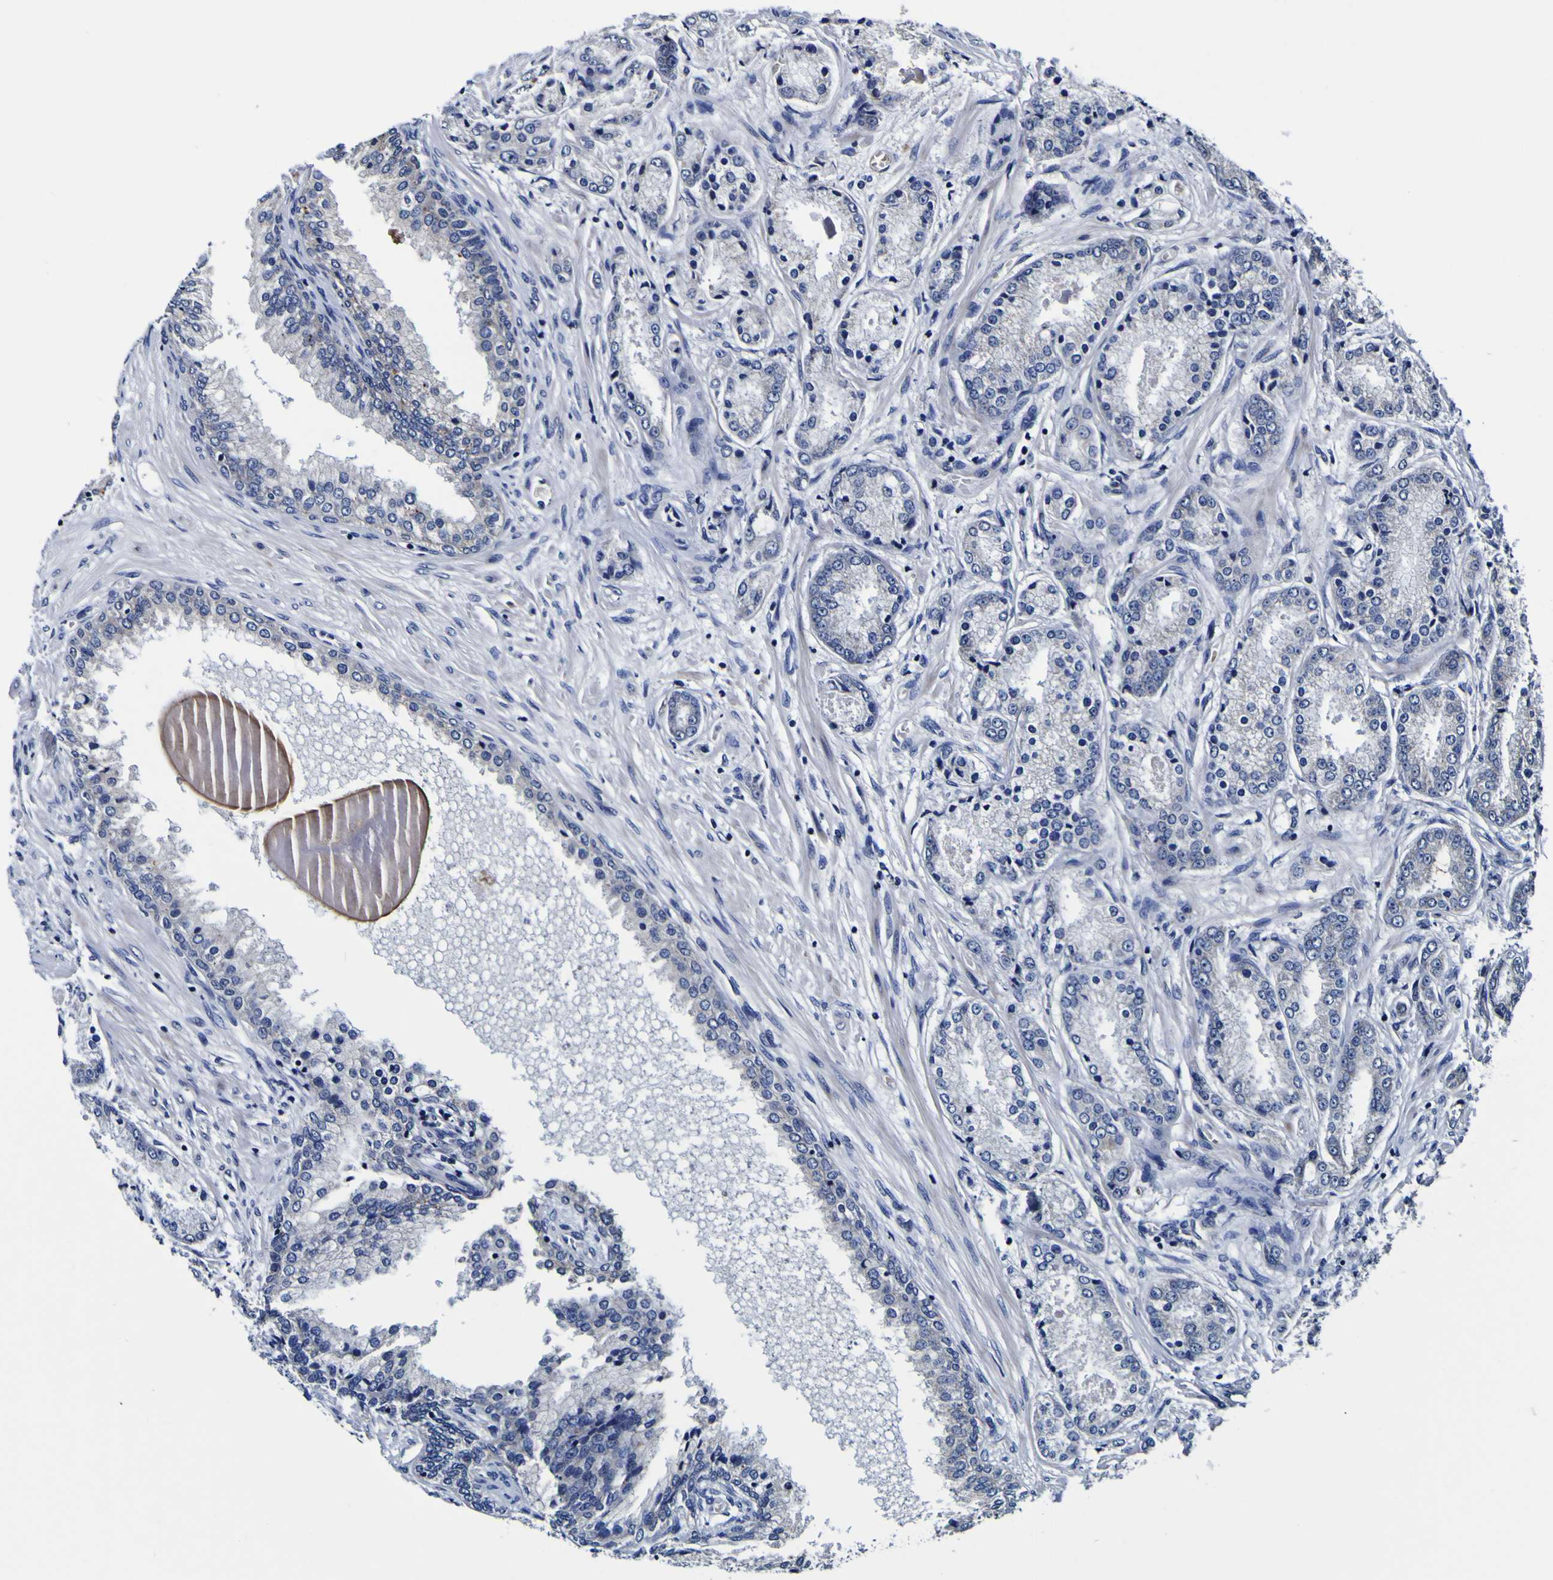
{"staining": {"intensity": "negative", "quantity": "none", "location": "none"}, "tissue": "prostate cancer", "cell_type": "Tumor cells", "image_type": "cancer", "snomed": [{"axis": "morphology", "description": "Adenocarcinoma, High grade"}, {"axis": "topography", "description": "Prostate"}], "caption": "Immunohistochemistry histopathology image of human prostate adenocarcinoma (high-grade) stained for a protein (brown), which demonstrates no staining in tumor cells. Nuclei are stained in blue.", "gene": "PDLIM4", "patient": {"sex": "male", "age": 59}}